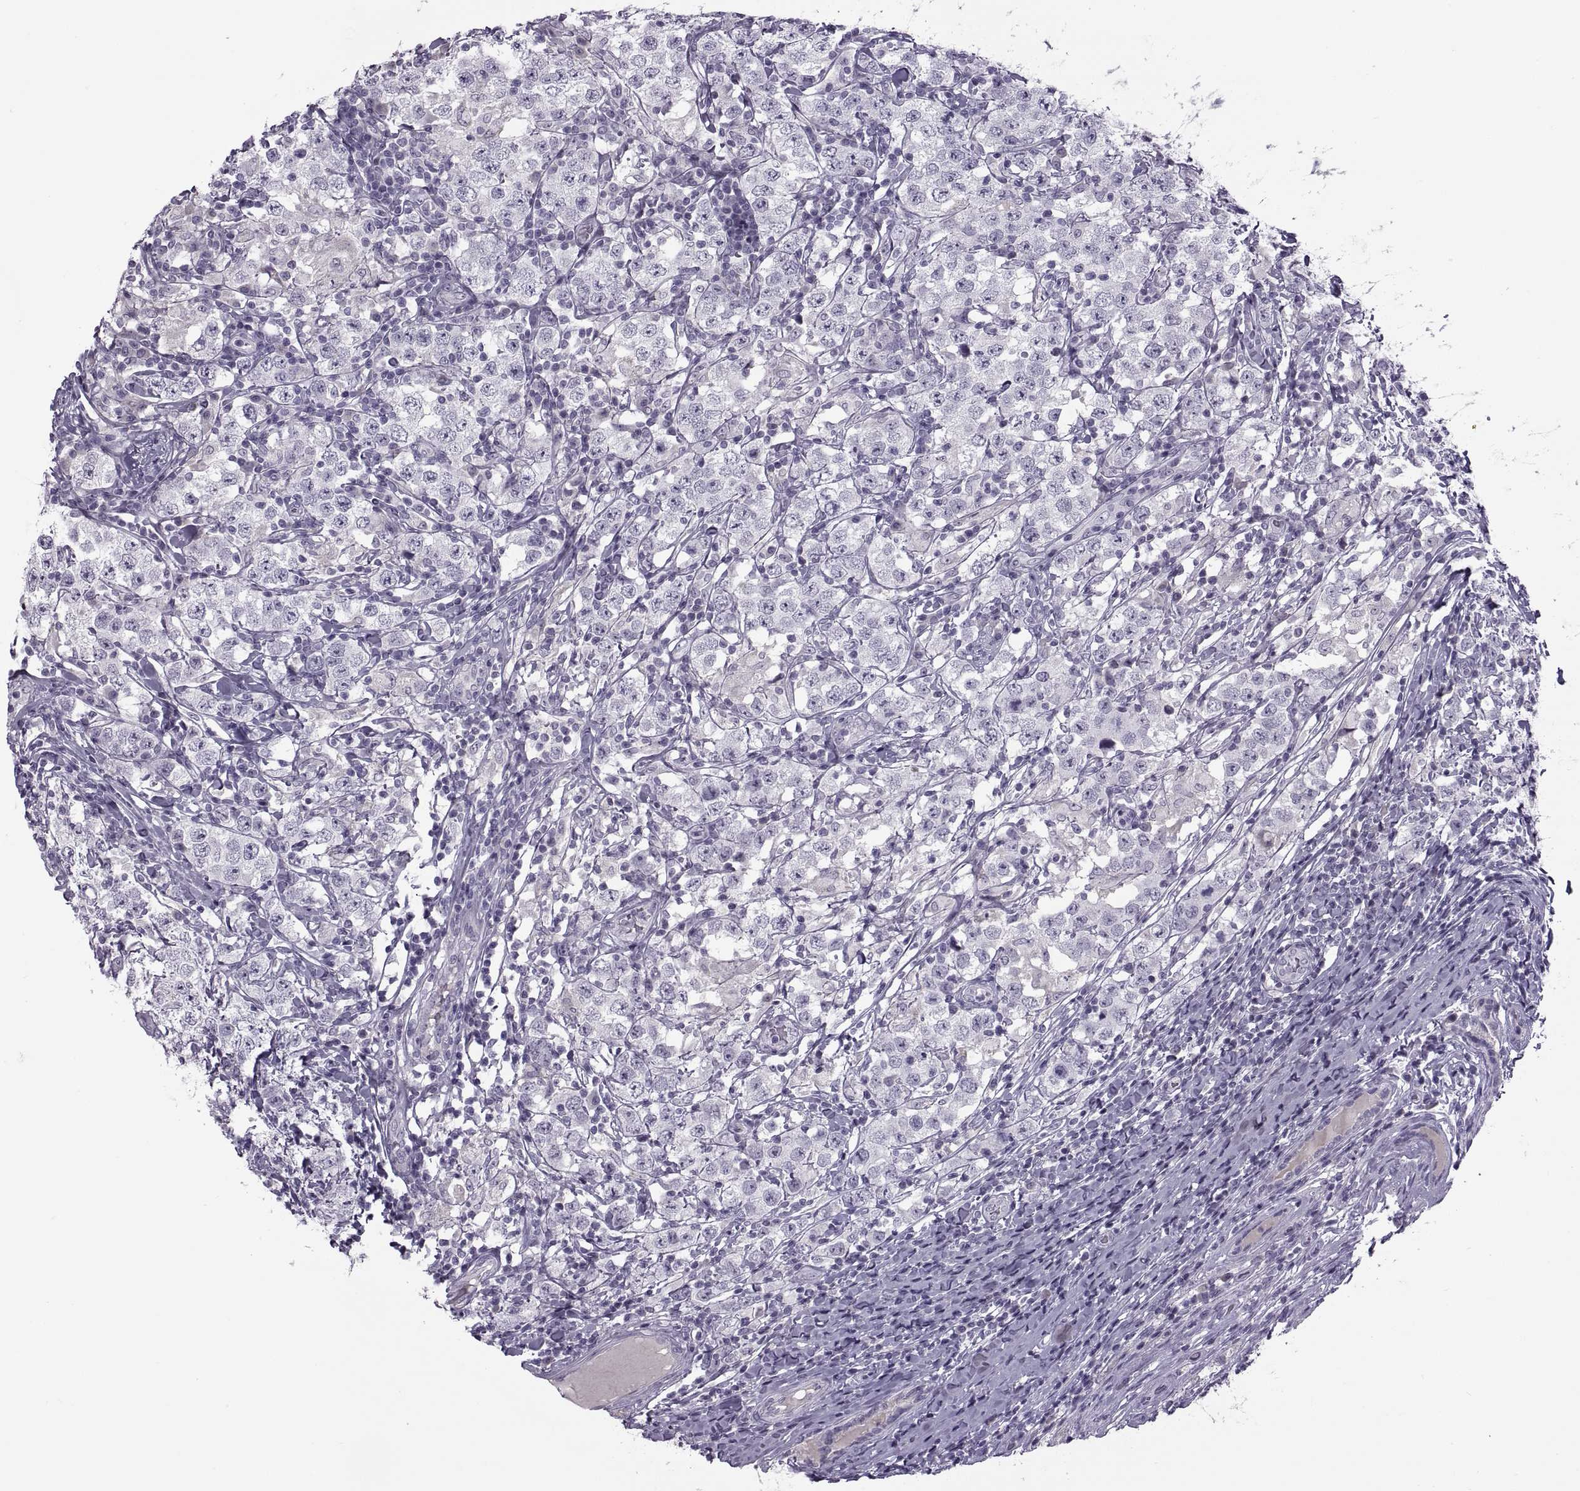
{"staining": {"intensity": "negative", "quantity": "none", "location": "none"}, "tissue": "testis cancer", "cell_type": "Tumor cells", "image_type": "cancer", "snomed": [{"axis": "morphology", "description": "Seminoma, NOS"}, {"axis": "morphology", "description": "Carcinoma, Embryonal, NOS"}, {"axis": "topography", "description": "Testis"}], "caption": "Micrograph shows no protein expression in tumor cells of testis cancer tissue.", "gene": "RSPH6A", "patient": {"sex": "male", "age": 41}}